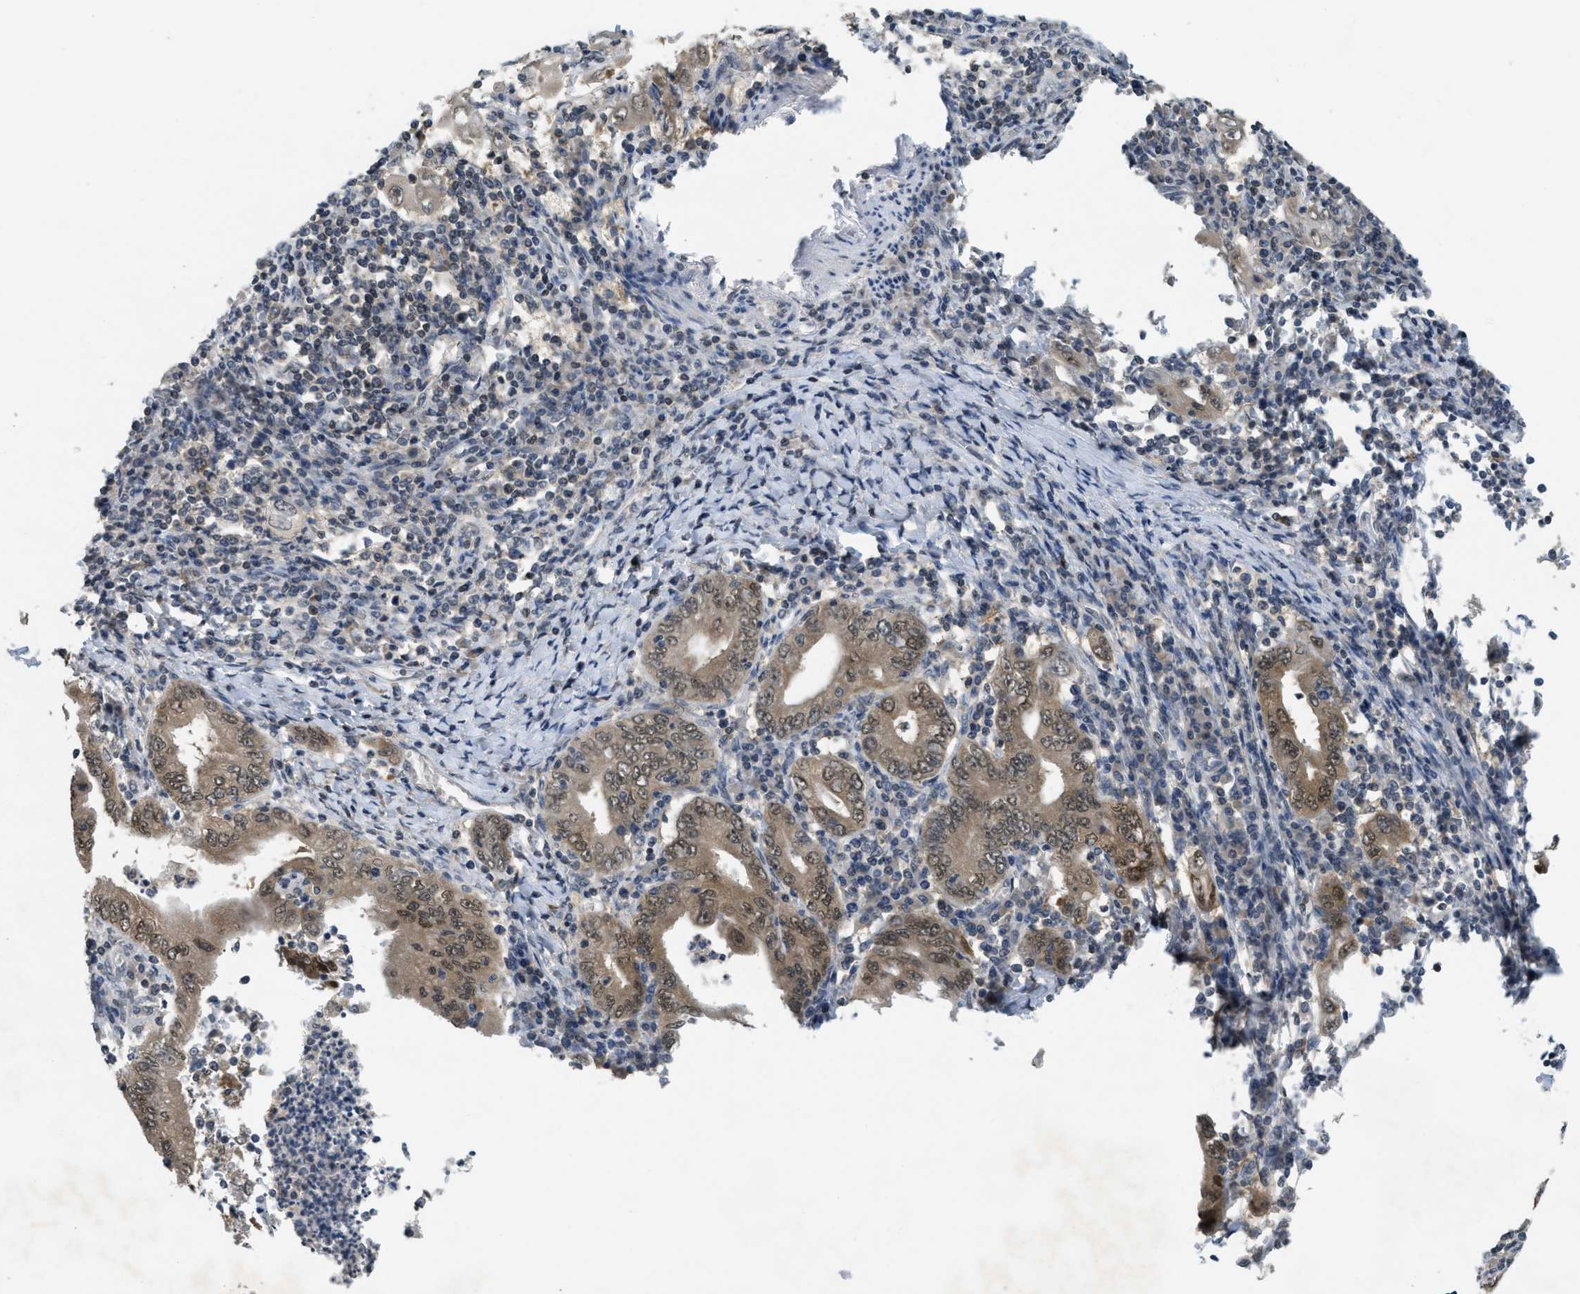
{"staining": {"intensity": "weak", "quantity": ">75%", "location": "cytoplasmic/membranous,nuclear"}, "tissue": "stomach cancer", "cell_type": "Tumor cells", "image_type": "cancer", "snomed": [{"axis": "morphology", "description": "Normal tissue, NOS"}, {"axis": "morphology", "description": "Adenocarcinoma, NOS"}, {"axis": "topography", "description": "Esophagus"}, {"axis": "topography", "description": "Stomach, upper"}, {"axis": "topography", "description": "Peripheral nerve tissue"}], "caption": "Weak cytoplasmic/membranous and nuclear expression is appreciated in approximately >75% of tumor cells in stomach adenocarcinoma. (DAB (3,3'-diaminobenzidine) IHC, brown staining for protein, blue staining for nuclei).", "gene": "DNAJB1", "patient": {"sex": "male", "age": 62}}